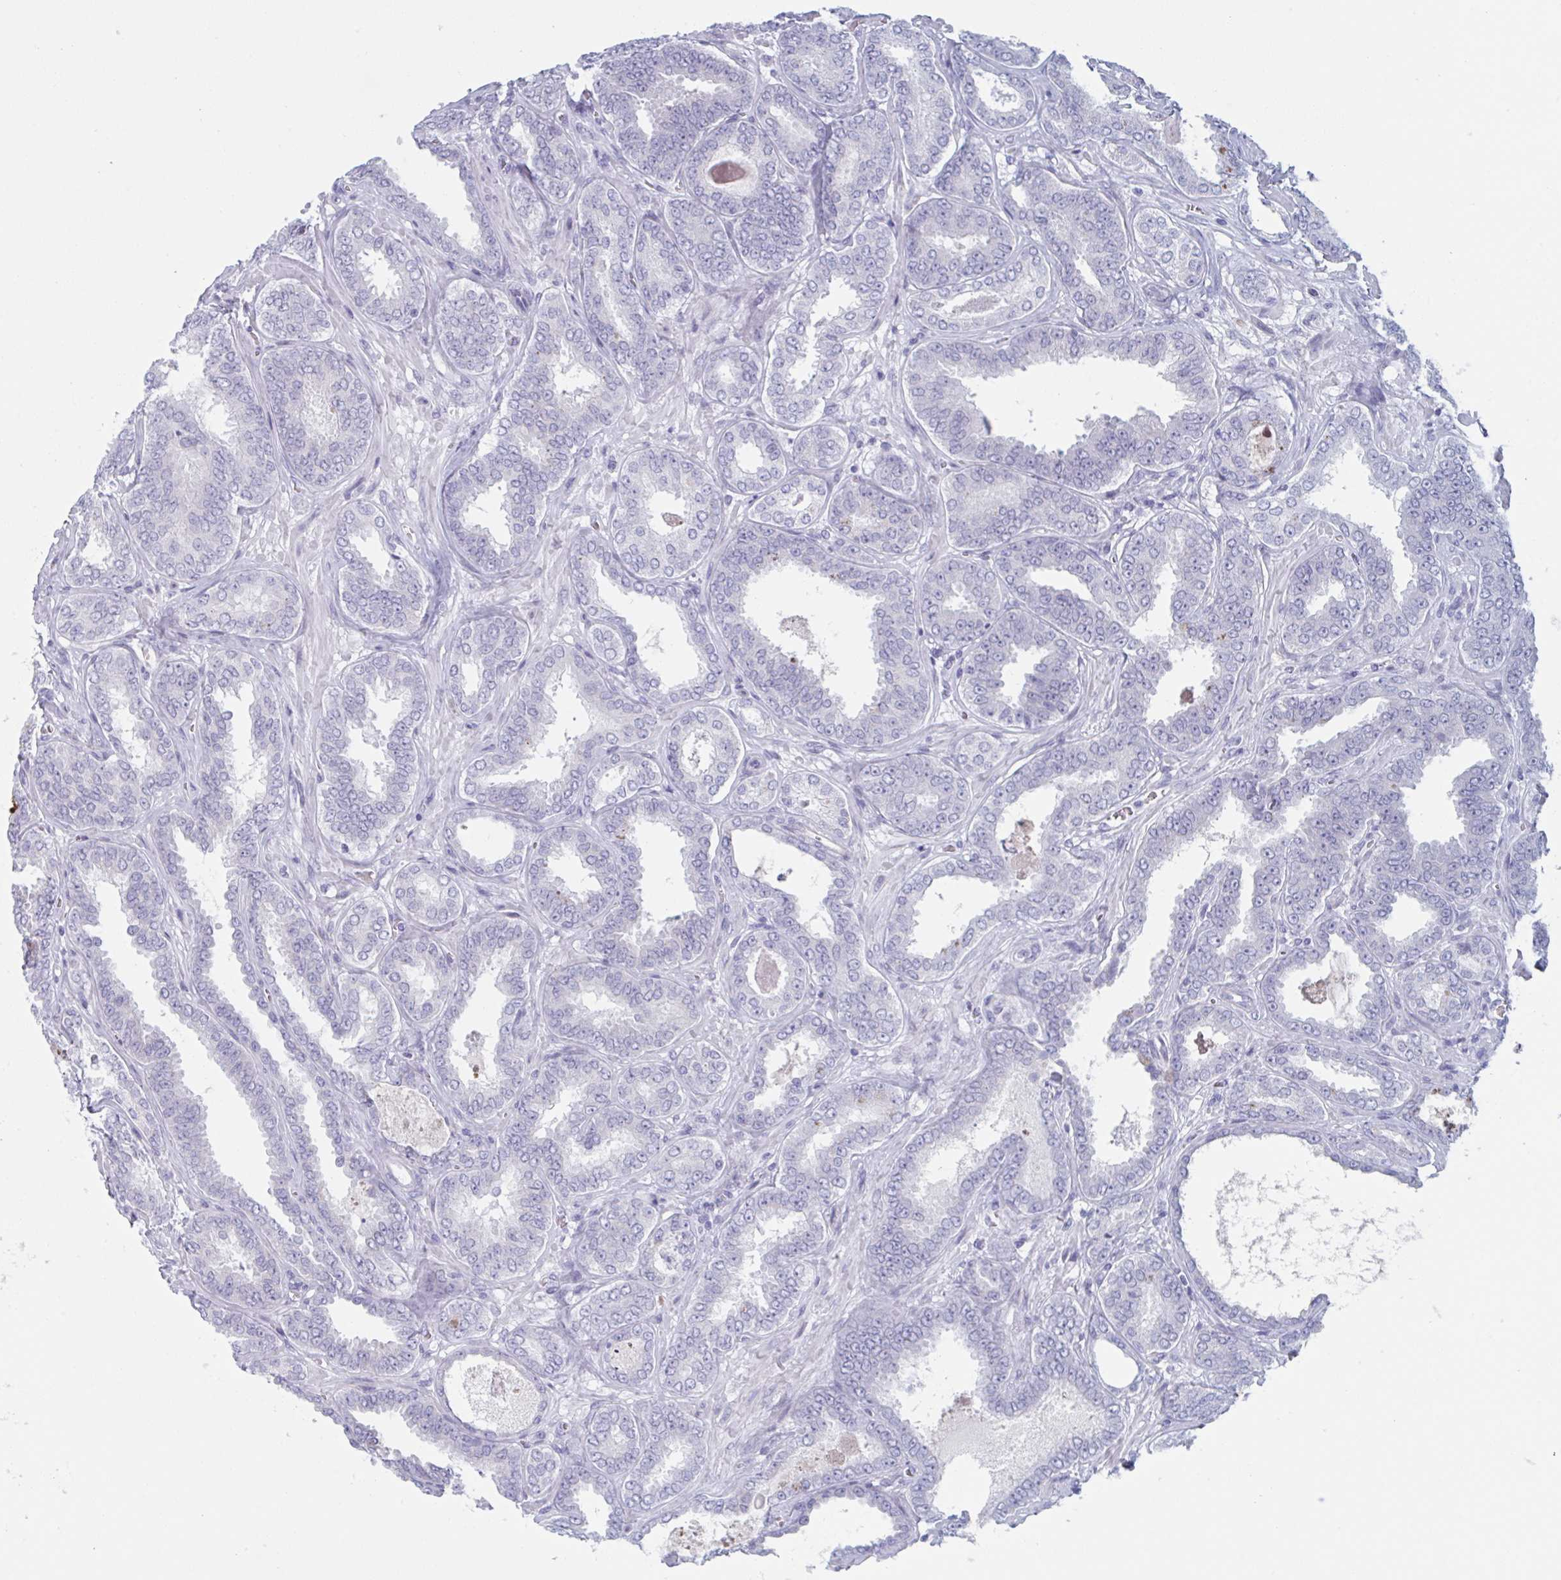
{"staining": {"intensity": "negative", "quantity": "none", "location": "none"}, "tissue": "prostate cancer", "cell_type": "Tumor cells", "image_type": "cancer", "snomed": [{"axis": "morphology", "description": "Adenocarcinoma, High grade"}, {"axis": "topography", "description": "Prostate"}], "caption": "Immunohistochemical staining of human prostate cancer displays no significant staining in tumor cells.", "gene": "HSD11B2", "patient": {"sex": "male", "age": 72}}